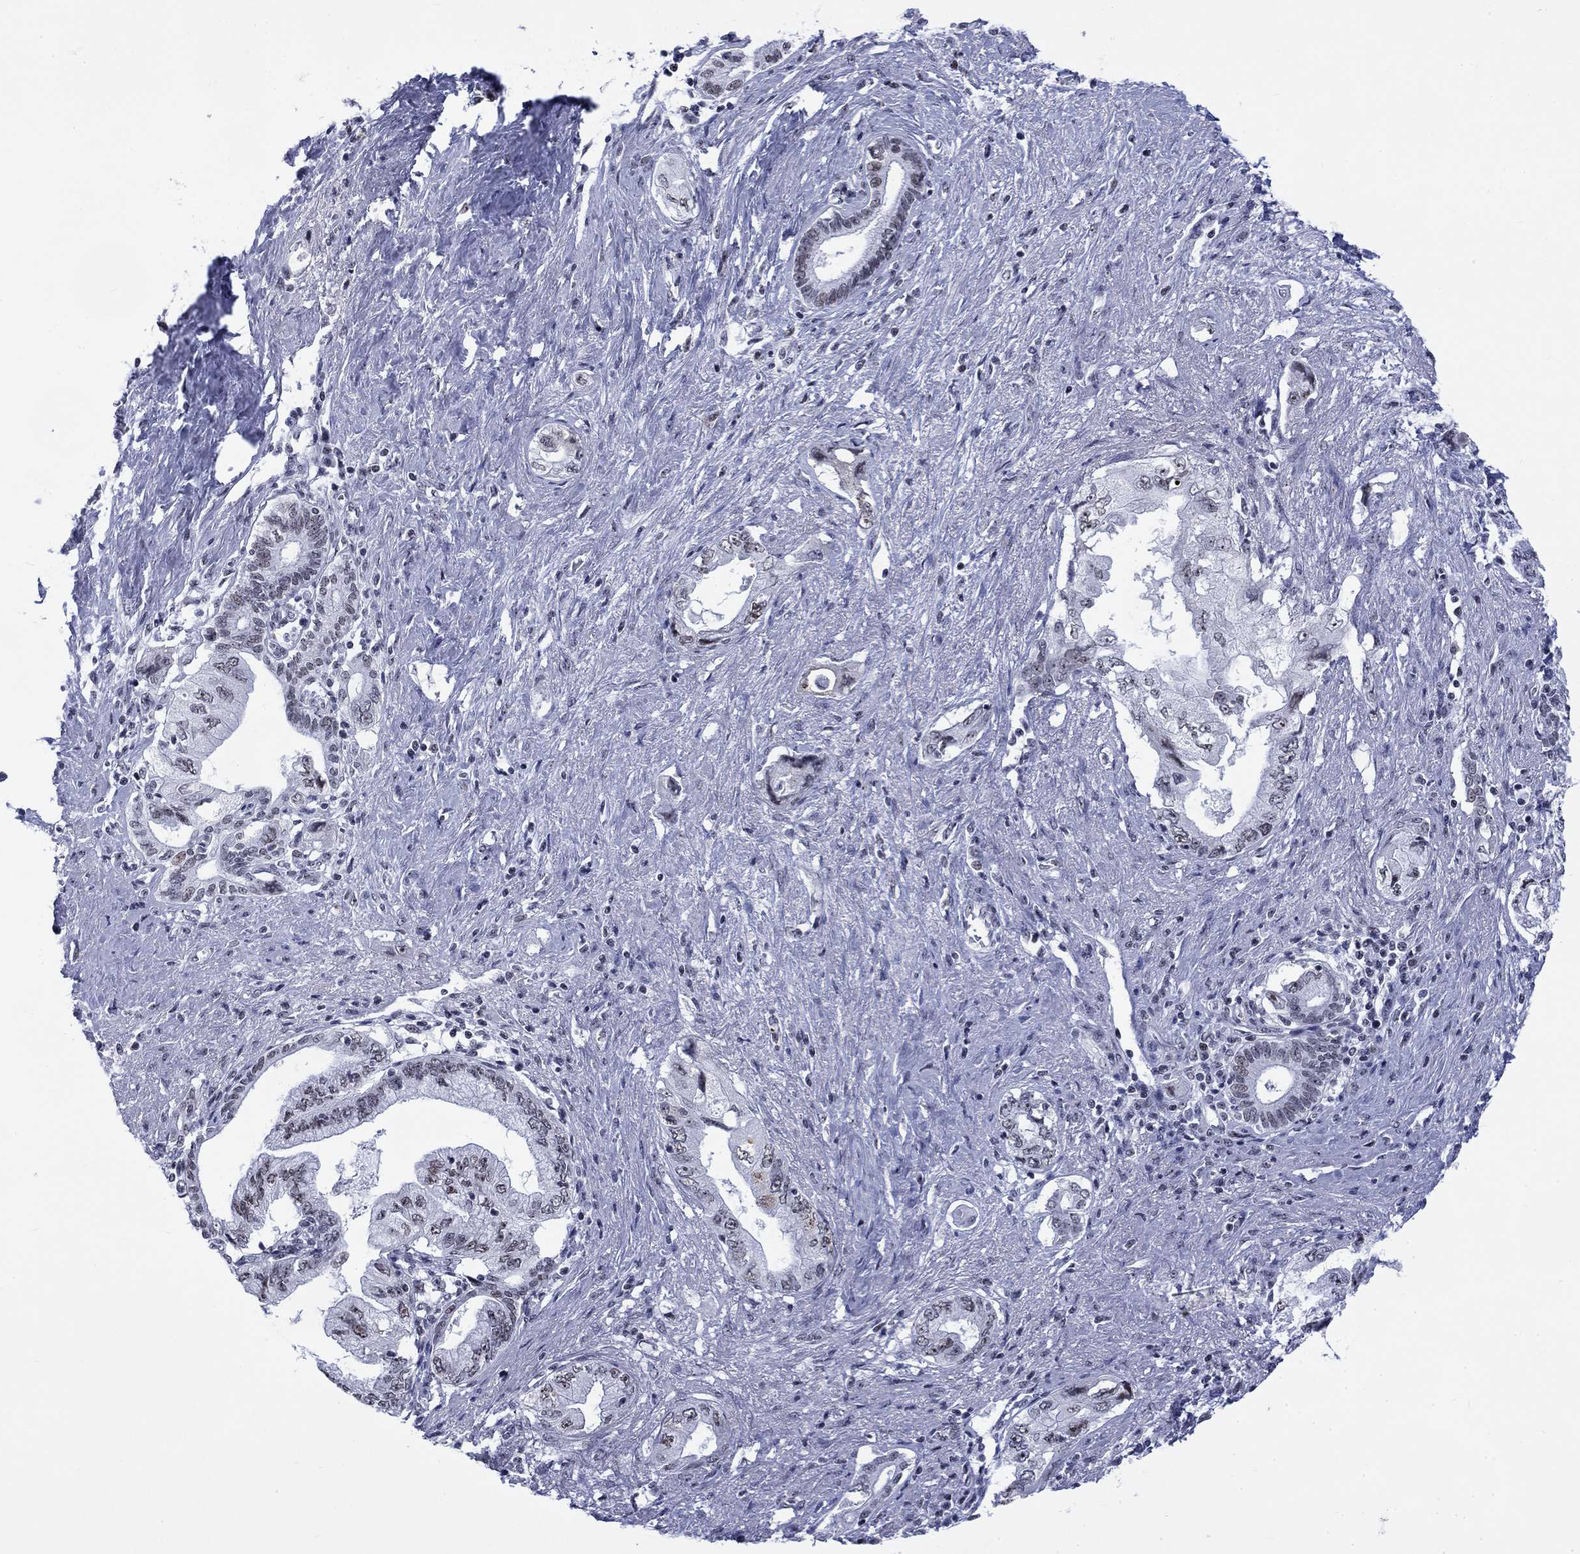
{"staining": {"intensity": "weak", "quantity": "<25%", "location": "nuclear"}, "tissue": "pancreatic cancer", "cell_type": "Tumor cells", "image_type": "cancer", "snomed": [{"axis": "morphology", "description": "Adenocarcinoma, NOS"}, {"axis": "topography", "description": "Pancreas"}], "caption": "Pancreatic adenocarcinoma stained for a protein using immunohistochemistry reveals no positivity tumor cells.", "gene": "CSRNP3", "patient": {"sex": "female", "age": 73}}